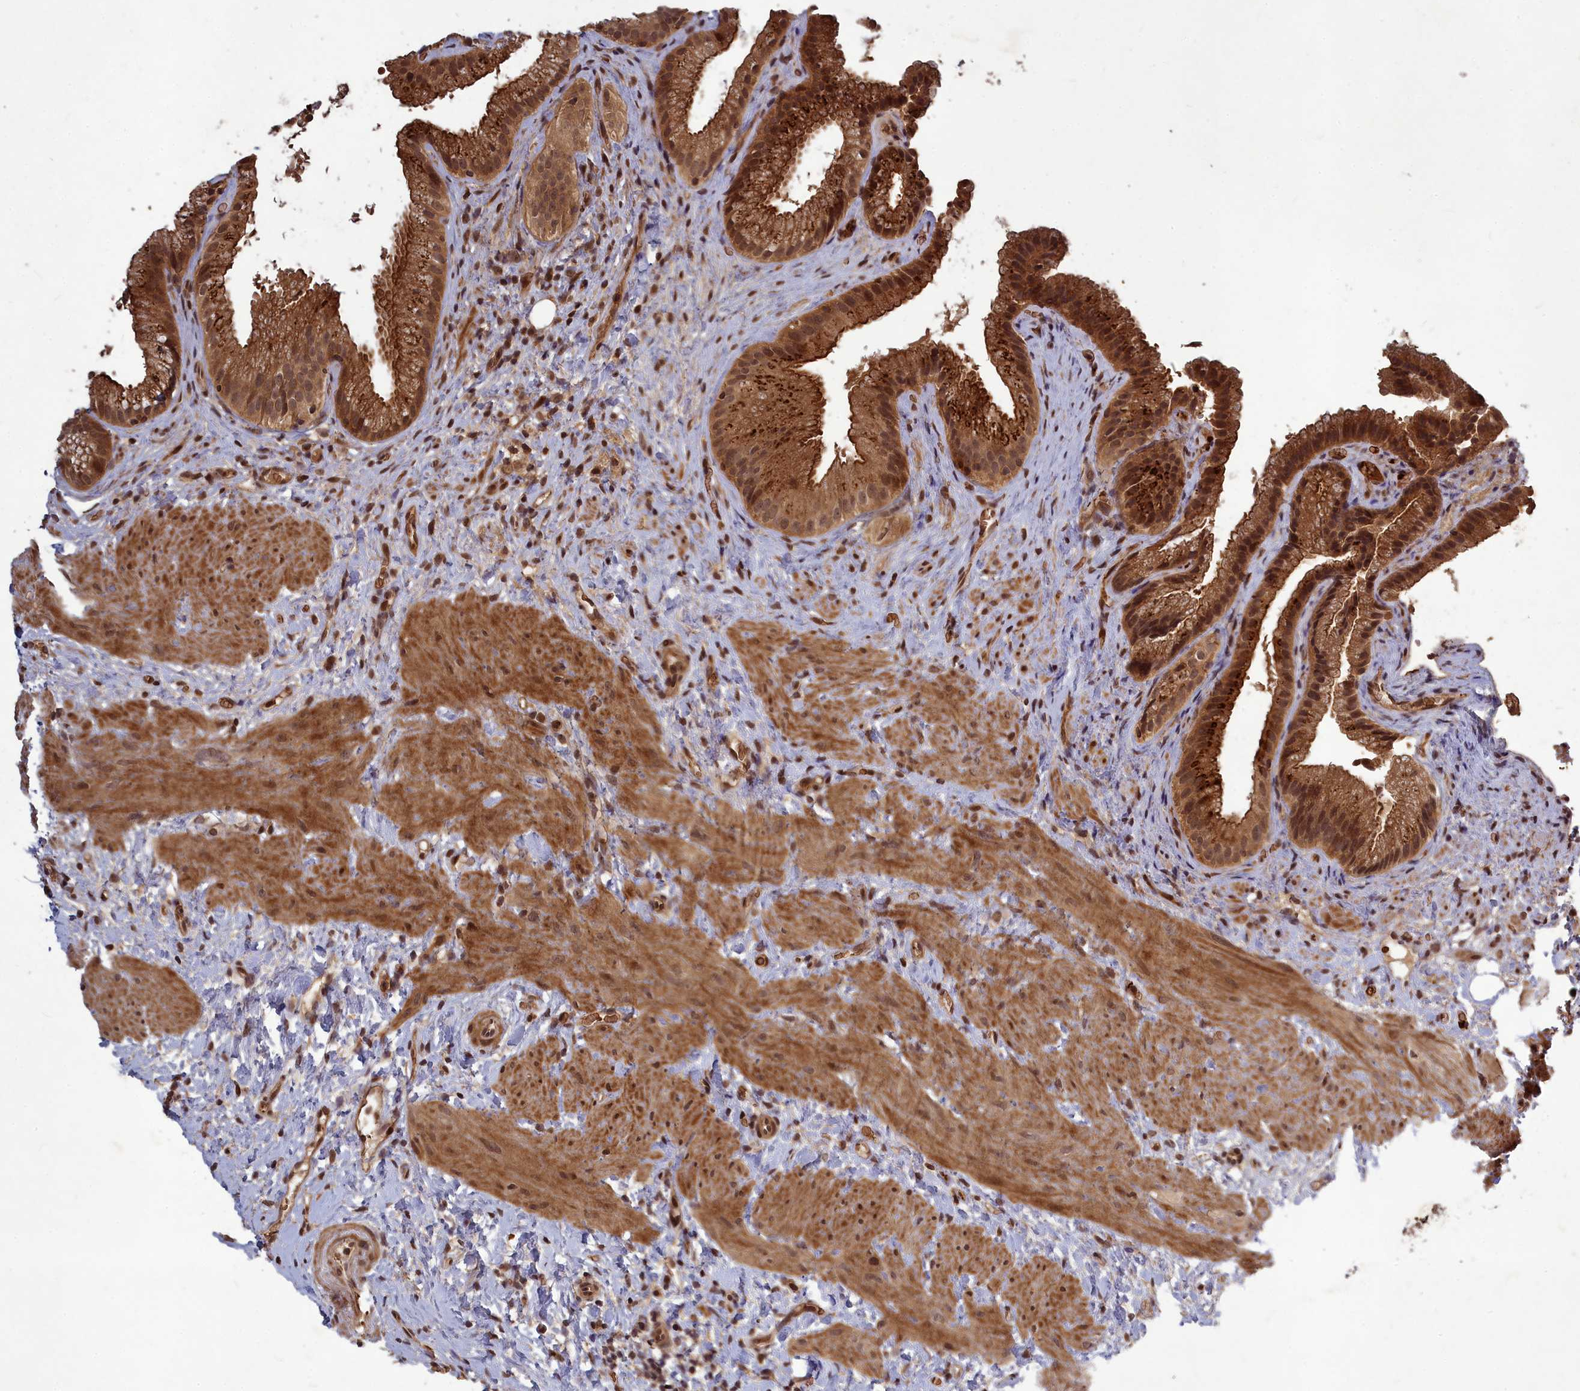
{"staining": {"intensity": "strong", "quantity": ">75%", "location": "cytoplasmic/membranous,nuclear"}, "tissue": "gallbladder", "cell_type": "Glandular cells", "image_type": "normal", "snomed": [{"axis": "morphology", "description": "Normal tissue, NOS"}, {"axis": "topography", "description": "Gallbladder"}], "caption": "Protein expression analysis of normal human gallbladder reveals strong cytoplasmic/membranous,nuclear staining in approximately >75% of glandular cells.", "gene": "SRMS", "patient": {"sex": "female", "age": 64}}